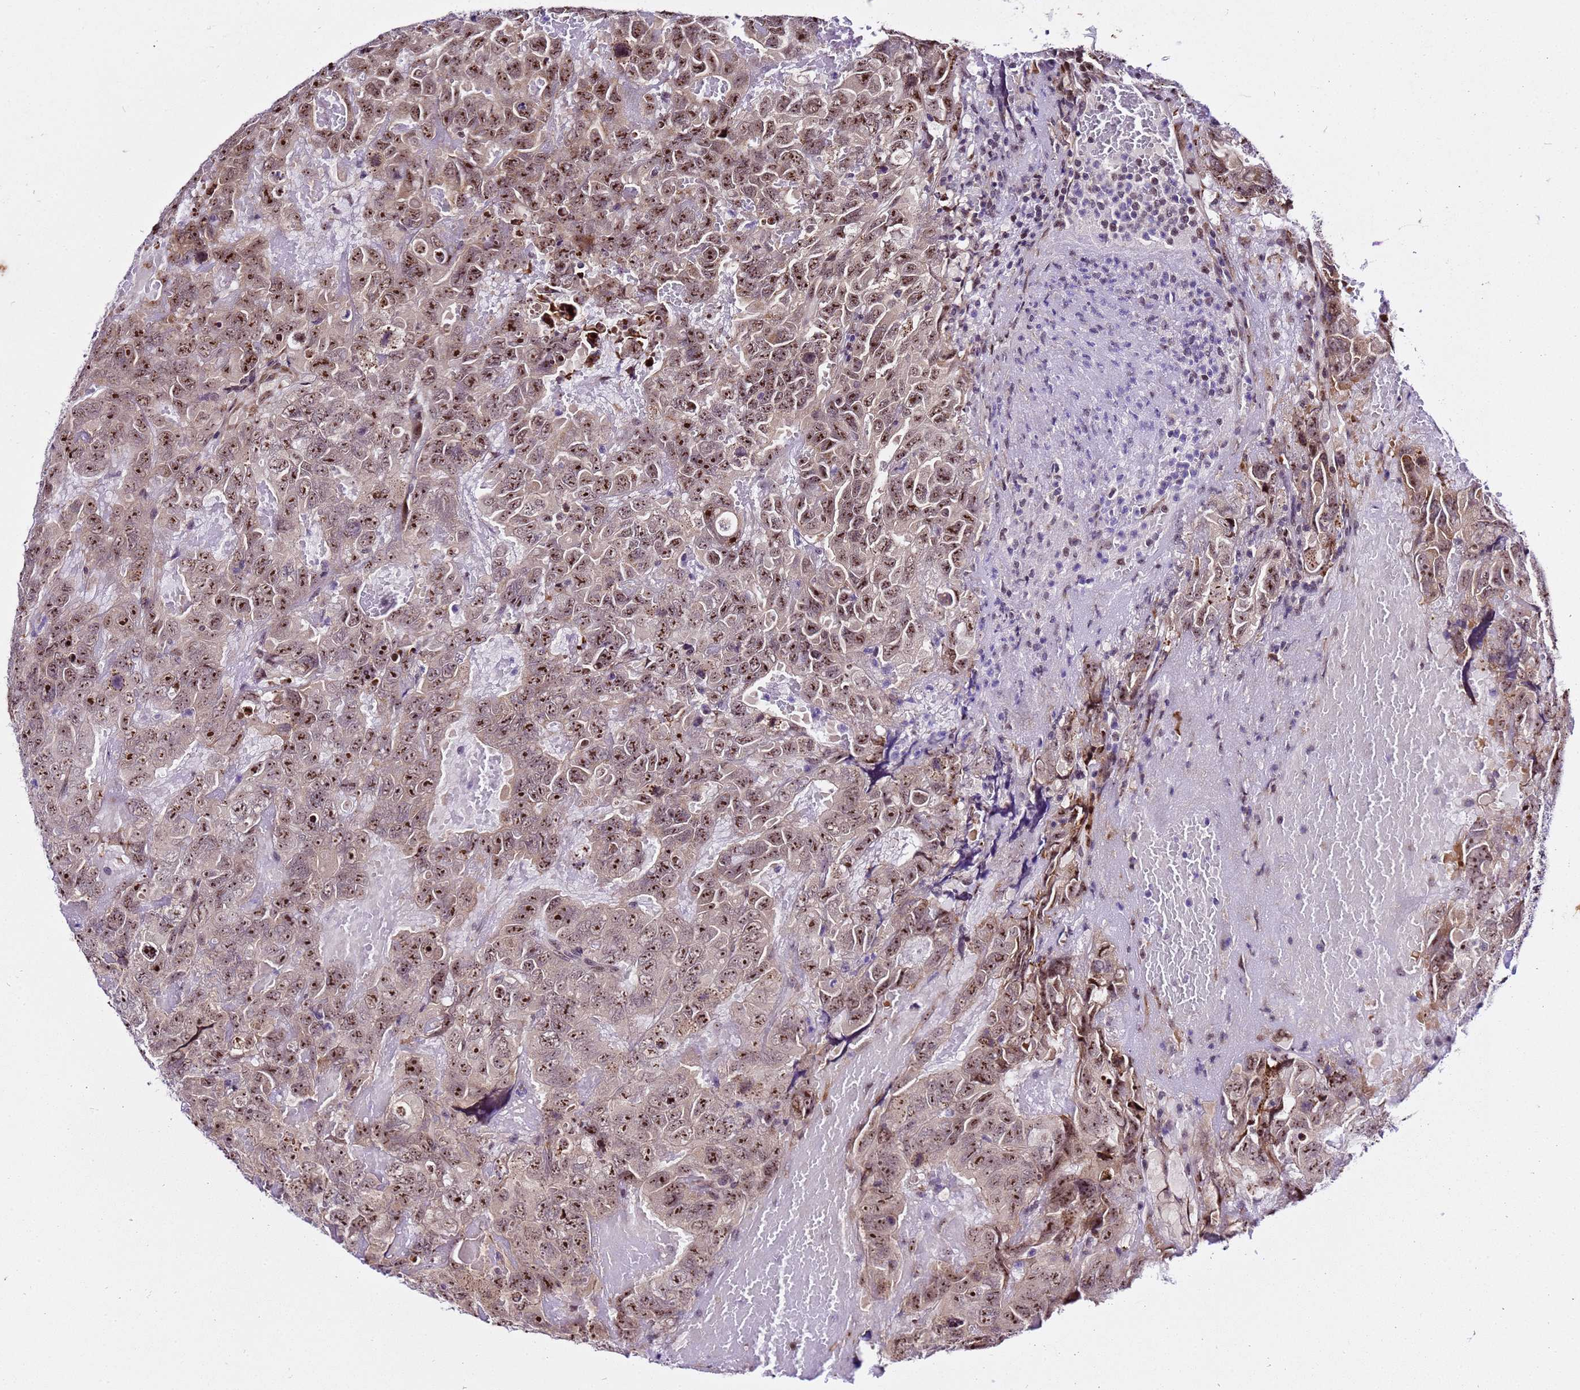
{"staining": {"intensity": "strong", "quantity": ">75%", "location": "nuclear"}, "tissue": "testis cancer", "cell_type": "Tumor cells", "image_type": "cancer", "snomed": [{"axis": "morphology", "description": "Carcinoma, Embryonal, NOS"}, {"axis": "topography", "description": "Testis"}], "caption": "Immunohistochemical staining of human embryonal carcinoma (testis) demonstrates high levels of strong nuclear positivity in about >75% of tumor cells.", "gene": "SLX4IP", "patient": {"sex": "male", "age": 45}}